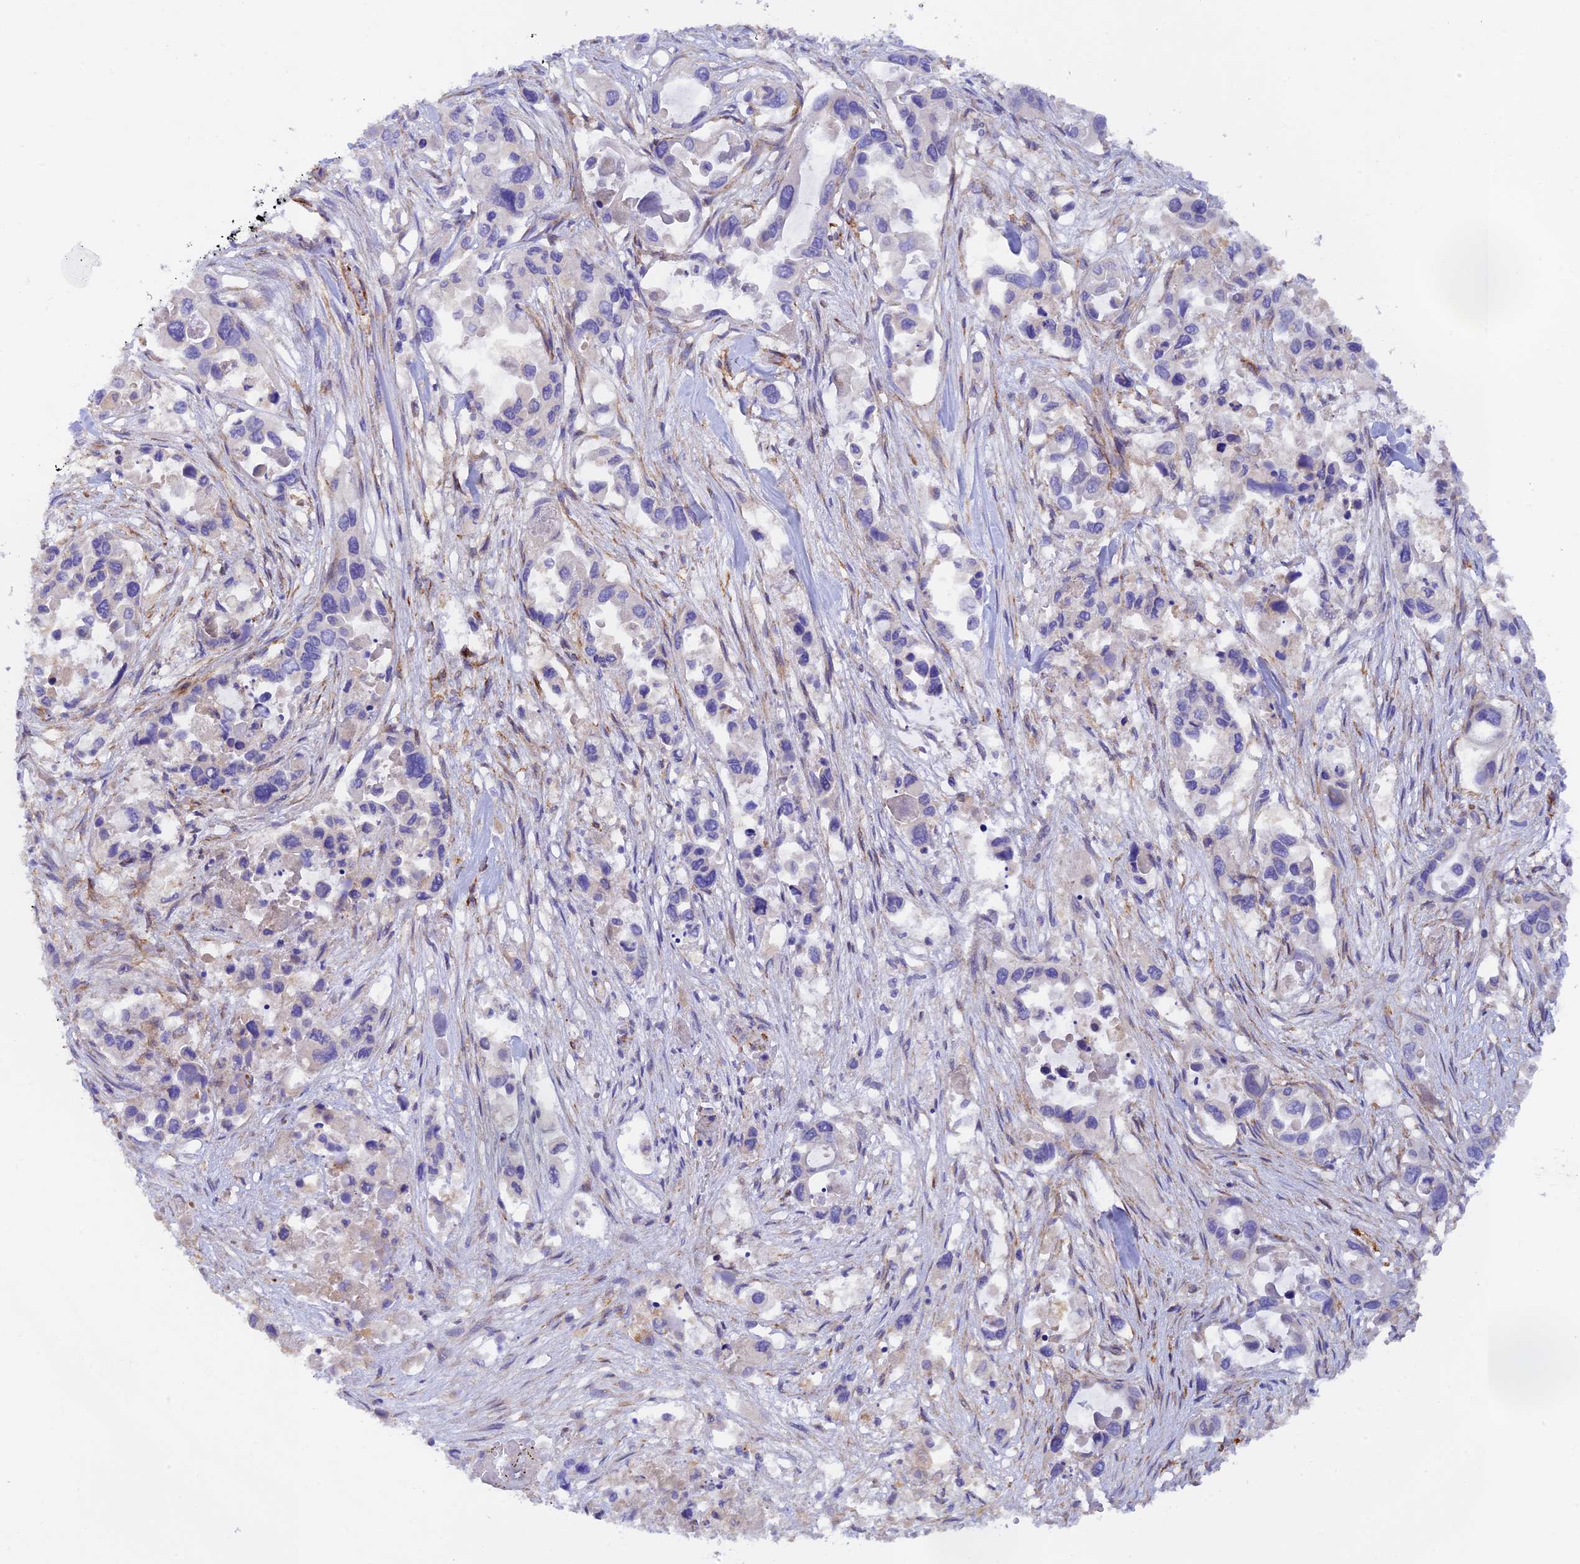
{"staining": {"intensity": "negative", "quantity": "none", "location": "none"}, "tissue": "pancreatic cancer", "cell_type": "Tumor cells", "image_type": "cancer", "snomed": [{"axis": "morphology", "description": "Adenocarcinoma, NOS"}, {"axis": "topography", "description": "Pancreas"}], "caption": "High magnification brightfield microscopy of pancreatic cancer (adenocarcinoma) stained with DAB (3,3'-diaminobenzidine) (brown) and counterstained with hematoxylin (blue): tumor cells show no significant staining.", "gene": "MYO9A", "patient": {"sex": "male", "age": 92}}